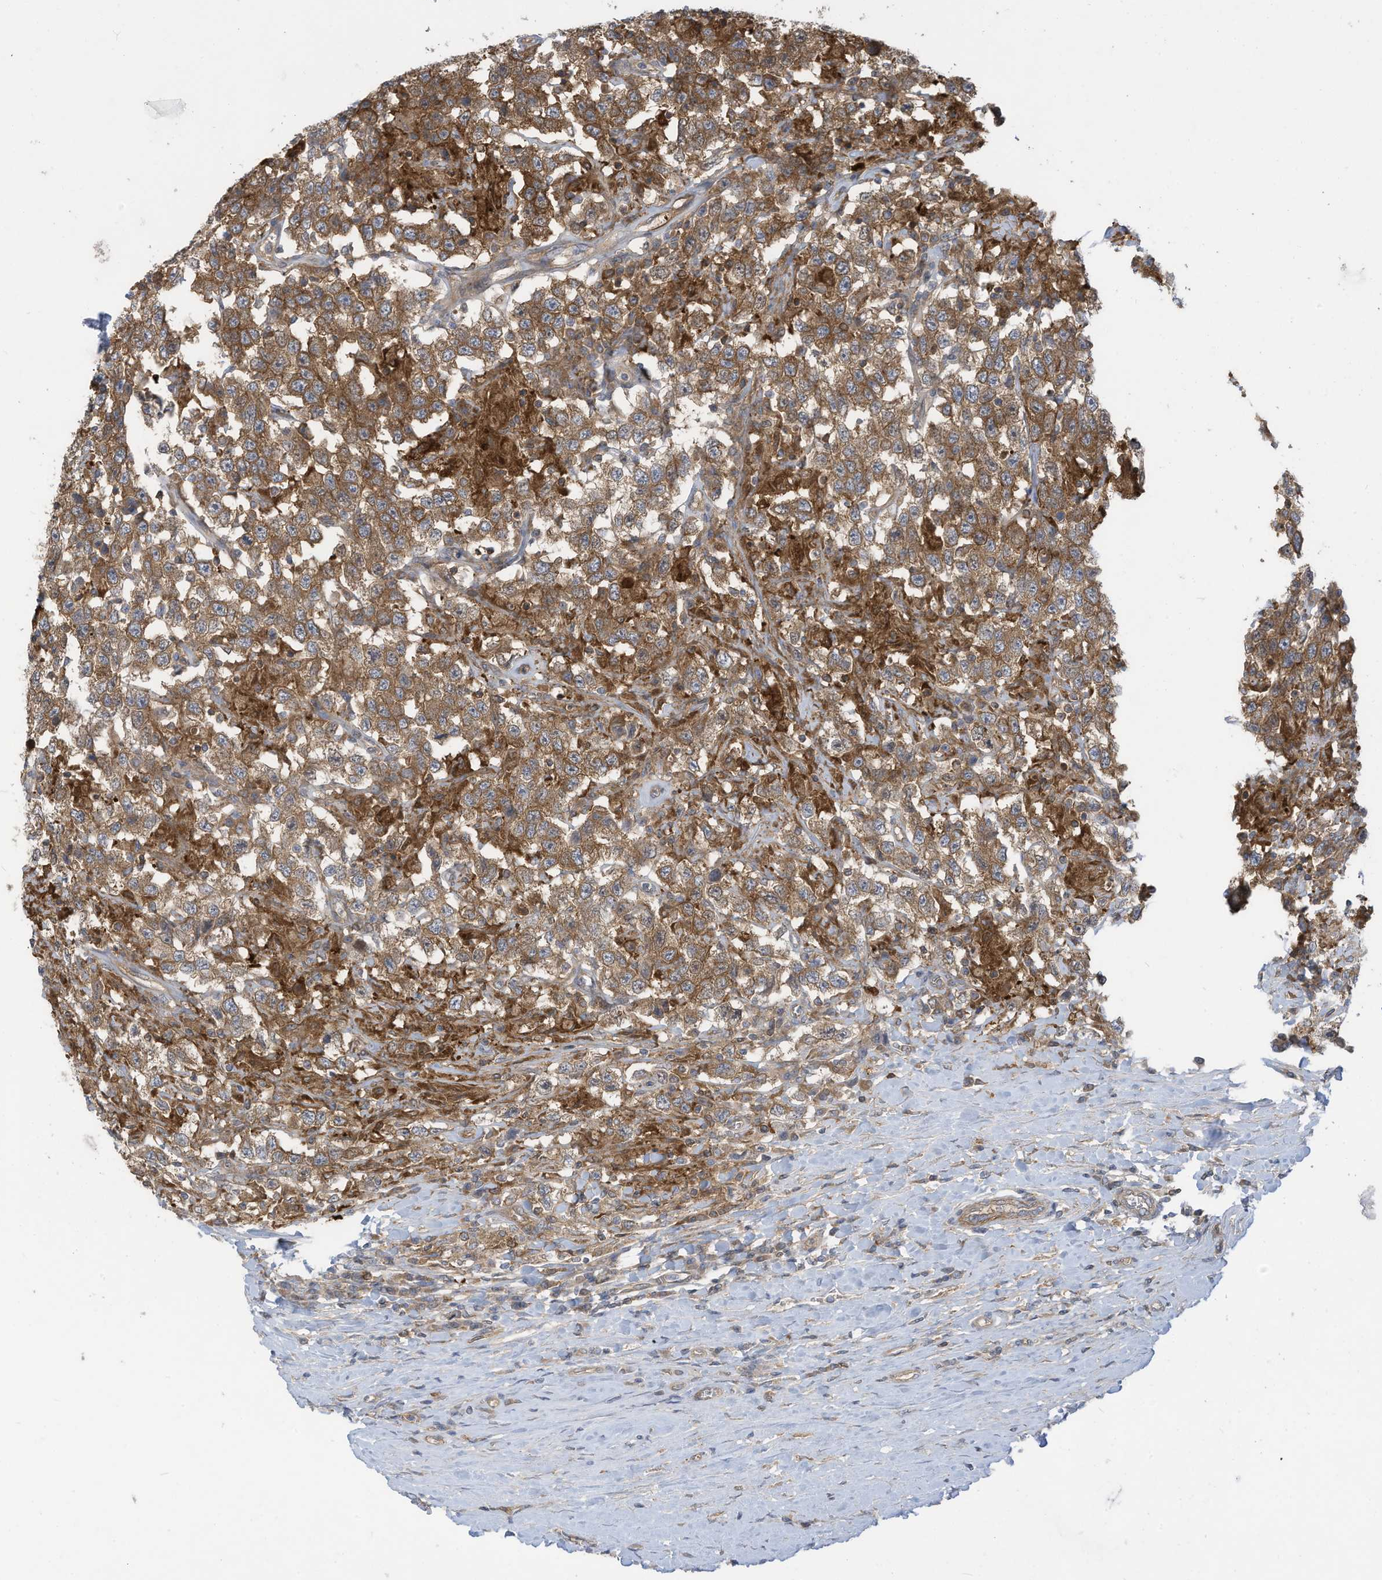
{"staining": {"intensity": "moderate", "quantity": ">75%", "location": "cytoplasmic/membranous"}, "tissue": "testis cancer", "cell_type": "Tumor cells", "image_type": "cancer", "snomed": [{"axis": "morphology", "description": "Seminoma, NOS"}, {"axis": "topography", "description": "Testis"}], "caption": "Protein staining exhibits moderate cytoplasmic/membranous positivity in approximately >75% of tumor cells in testis seminoma. (IHC, brightfield microscopy, high magnification).", "gene": "ADI1", "patient": {"sex": "male", "age": 41}}